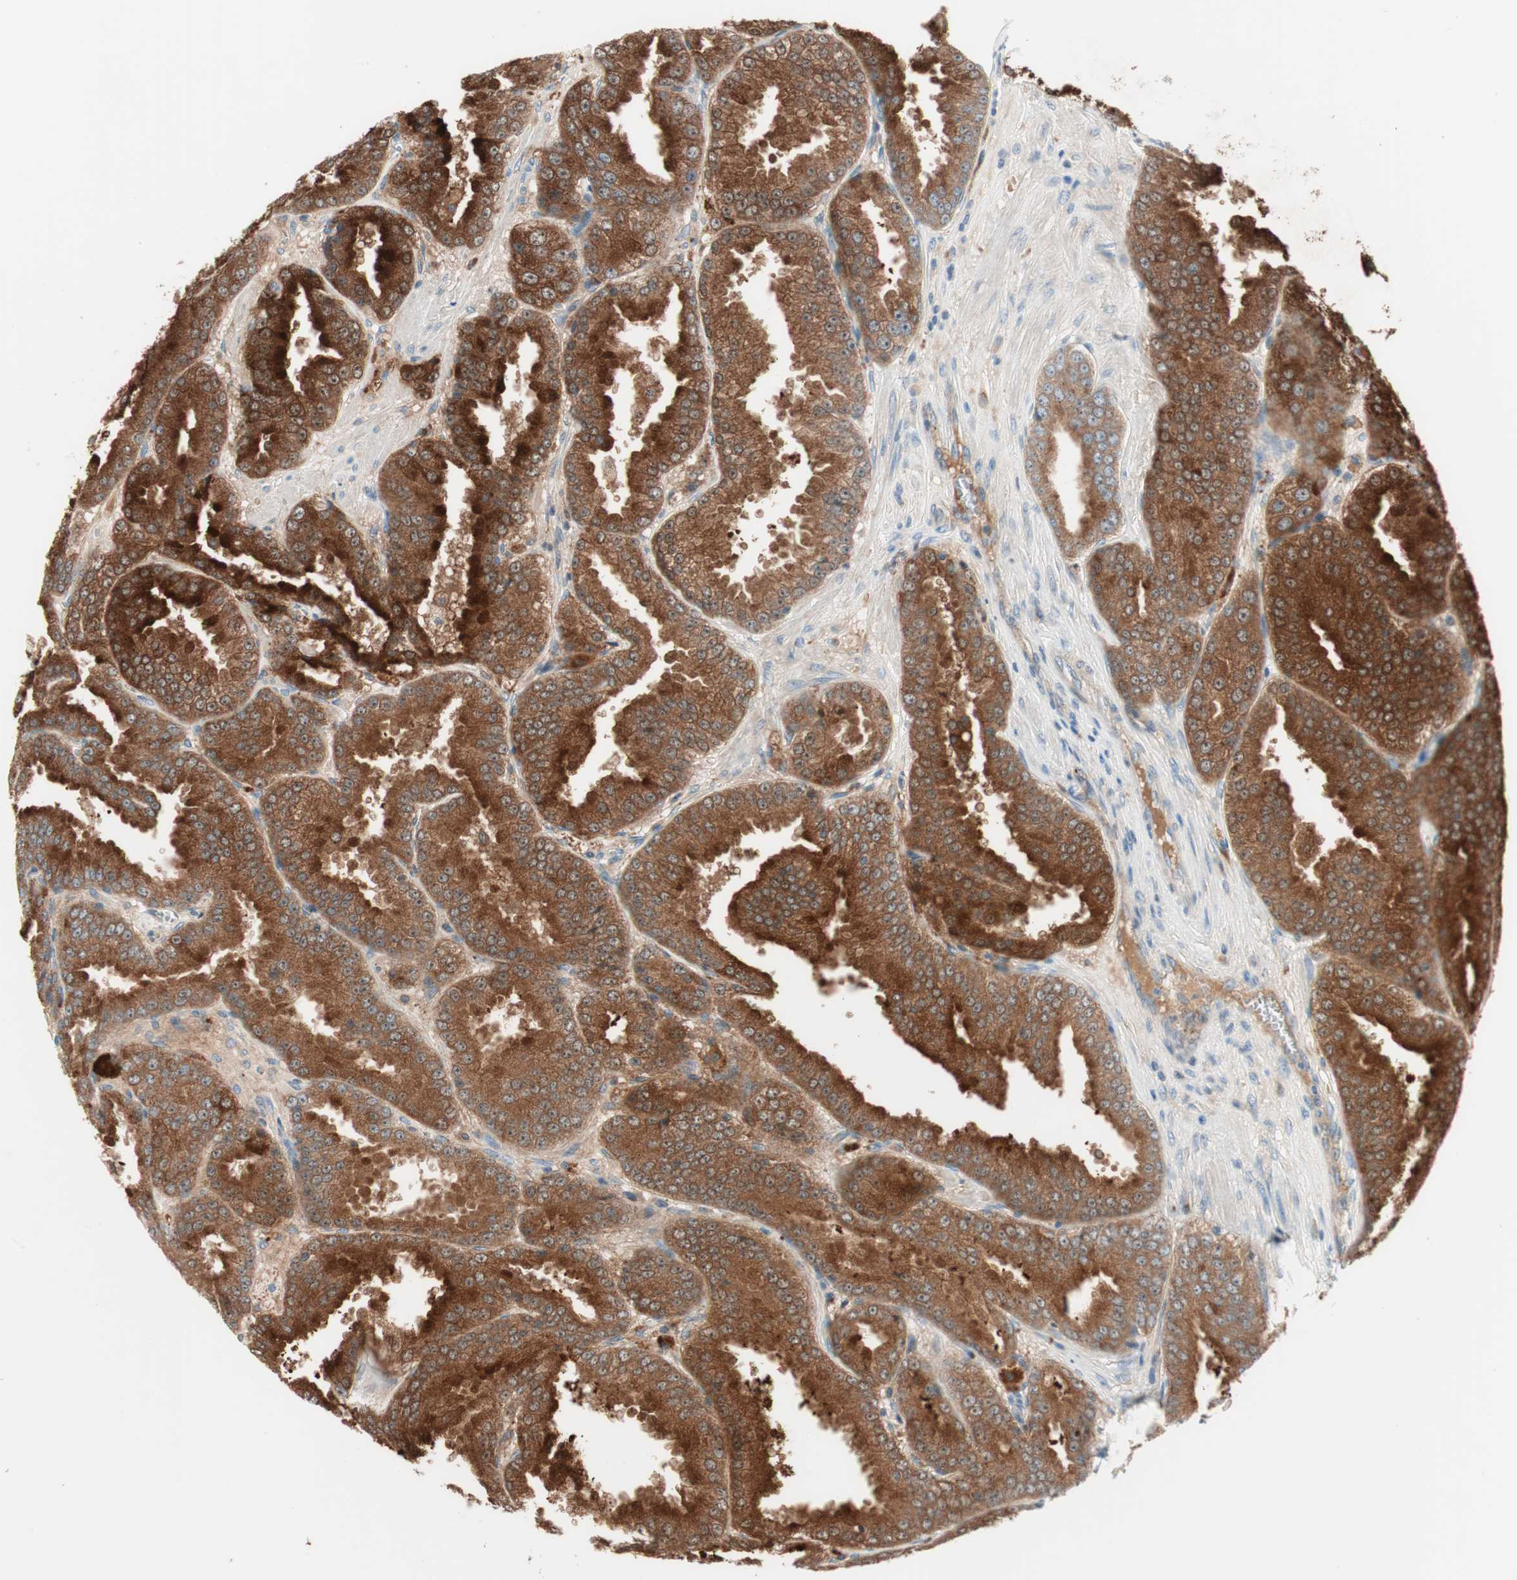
{"staining": {"intensity": "strong", "quantity": ">75%", "location": "cytoplasmic/membranous"}, "tissue": "prostate cancer", "cell_type": "Tumor cells", "image_type": "cancer", "snomed": [{"axis": "morphology", "description": "Adenocarcinoma, High grade"}, {"axis": "topography", "description": "Prostate"}], "caption": "Protein staining exhibits strong cytoplasmic/membranous positivity in approximately >75% of tumor cells in prostate high-grade adenocarcinoma.", "gene": "FGFR4", "patient": {"sex": "male", "age": 61}}